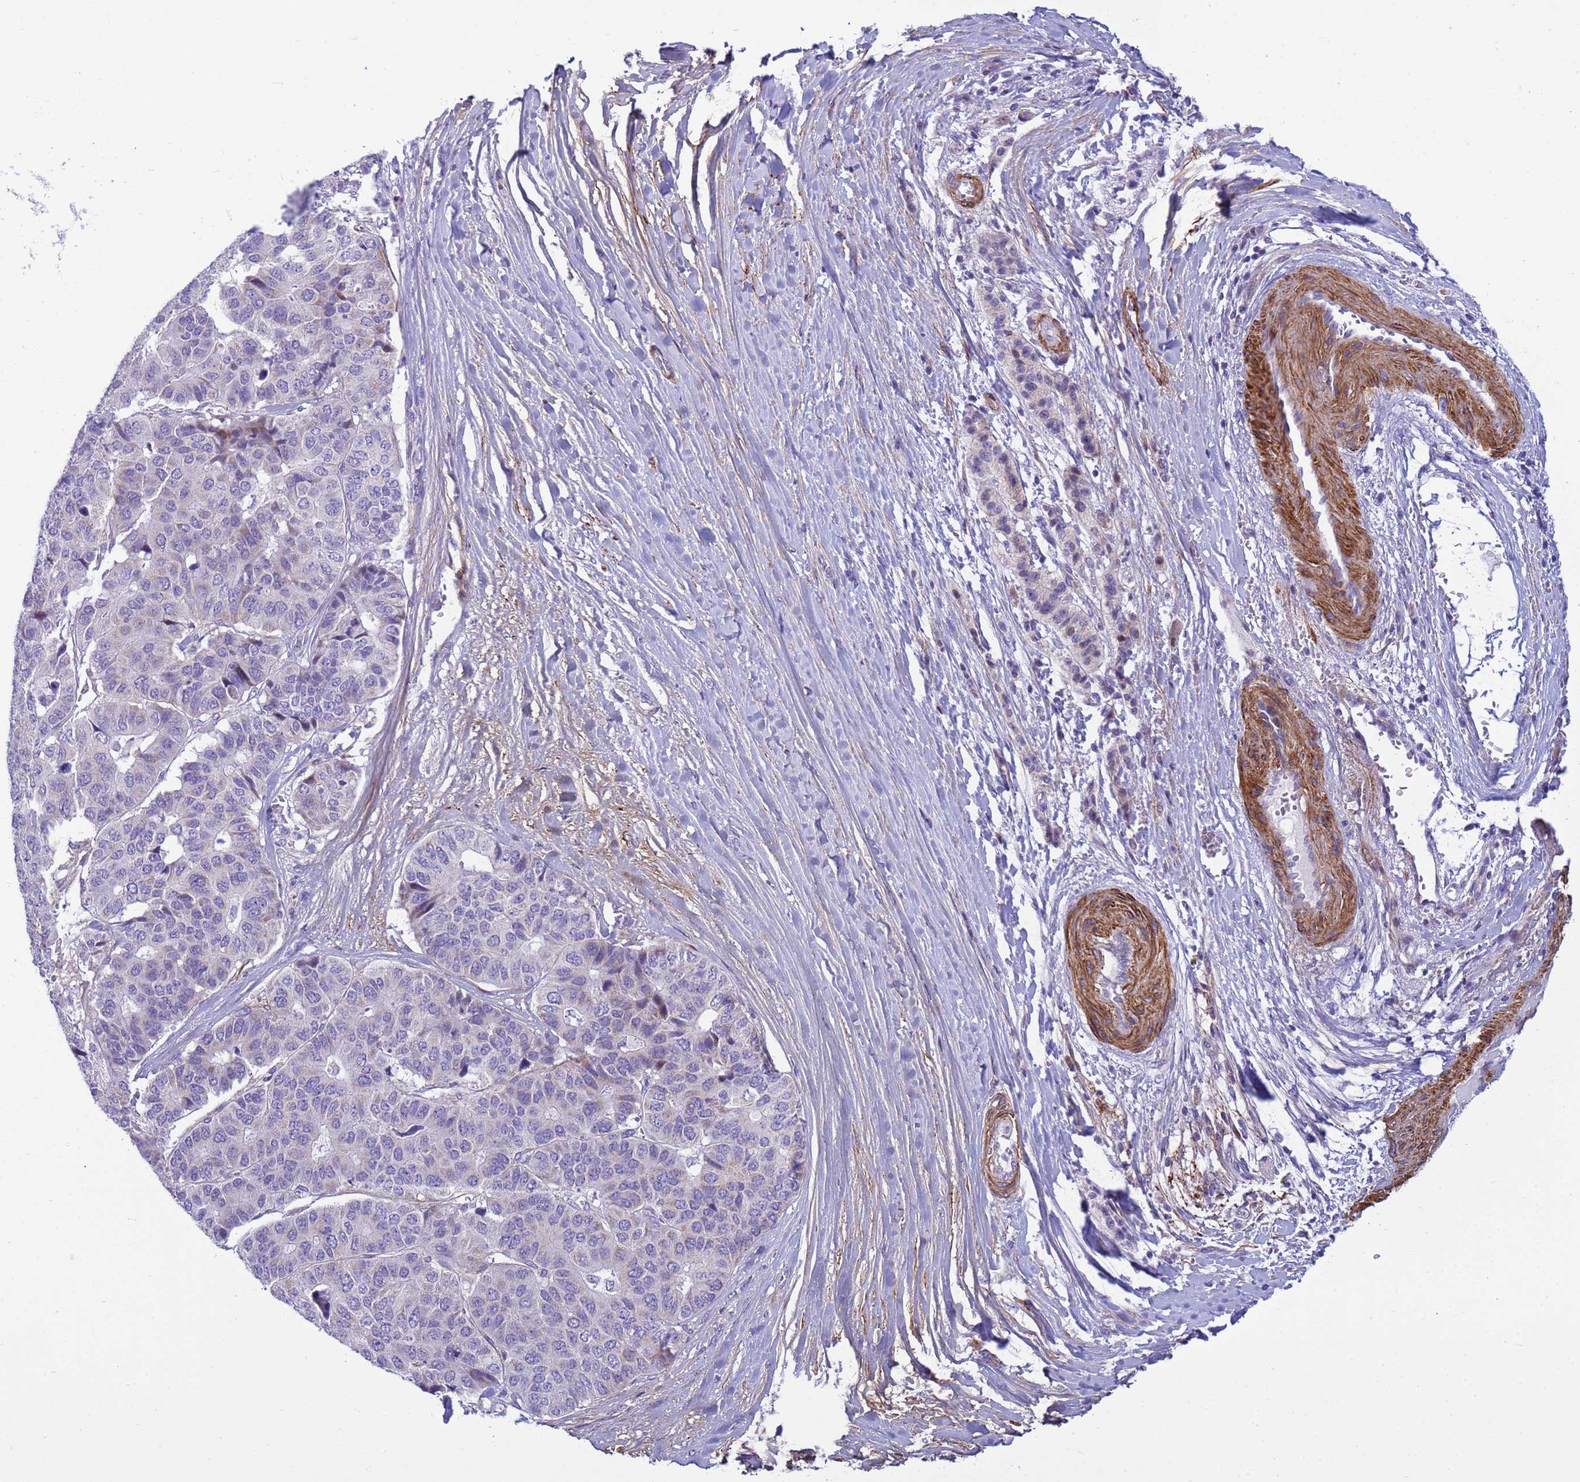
{"staining": {"intensity": "negative", "quantity": "none", "location": "none"}, "tissue": "pancreatic cancer", "cell_type": "Tumor cells", "image_type": "cancer", "snomed": [{"axis": "morphology", "description": "Adenocarcinoma, NOS"}, {"axis": "topography", "description": "Pancreas"}], "caption": "There is no significant staining in tumor cells of adenocarcinoma (pancreatic).", "gene": "P2RX7", "patient": {"sex": "male", "age": 50}}